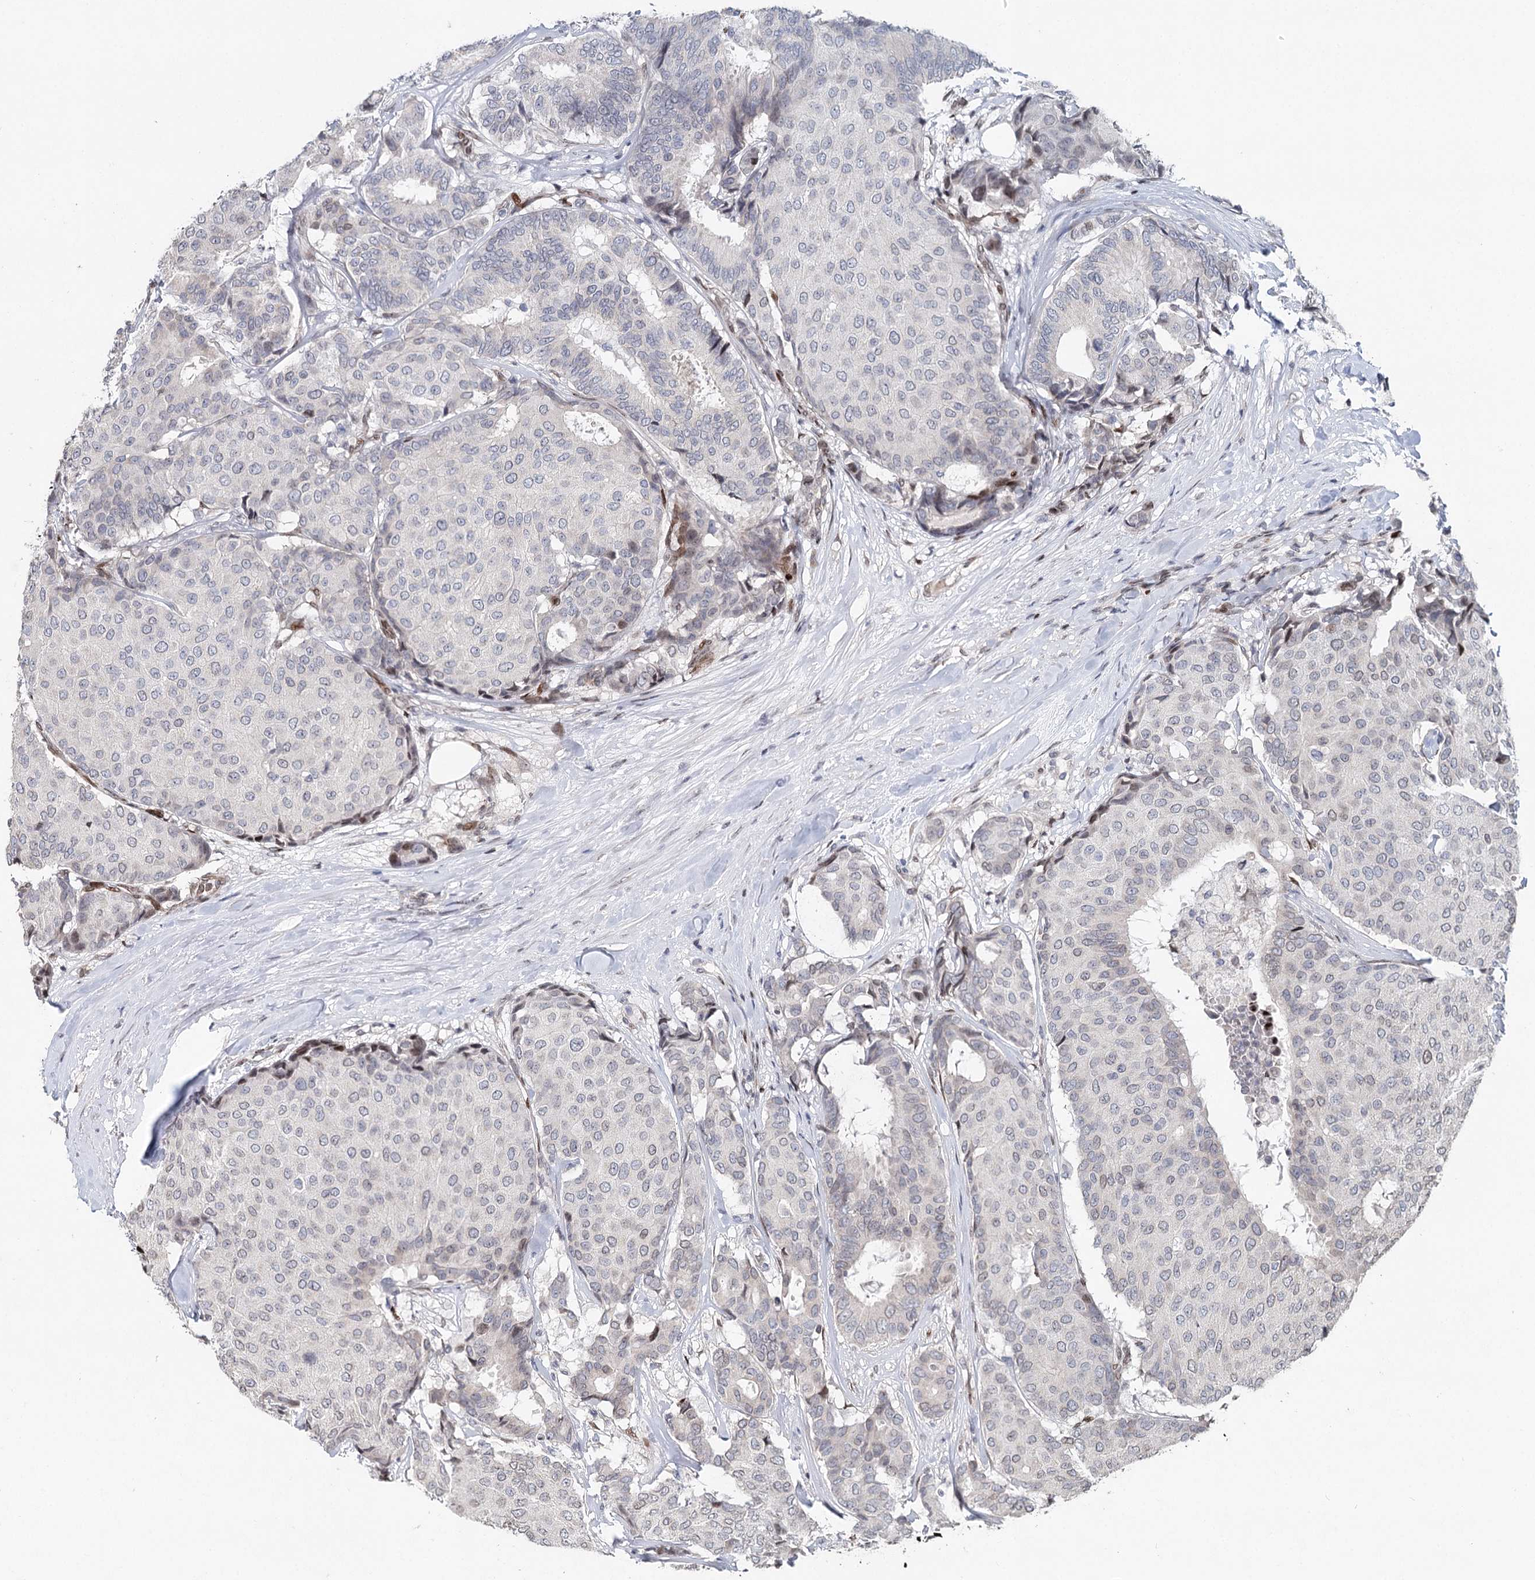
{"staining": {"intensity": "negative", "quantity": "none", "location": "none"}, "tissue": "breast cancer", "cell_type": "Tumor cells", "image_type": "cancer", "snomed": [{"axis": "morphology", "description": "Duct carcinoma"}, {"axis": "topography", "description": "Breast"}], "caption": "Immunohistochemistry of breast cancer (infiltrating ductal carcinoma) displays no staining in tumor cells. (DAB (3,3'-diaminobenzidine) IHC, high magnification).", "gene": "FRMD4A", "patient": {"sex": "female", "age": 75}}